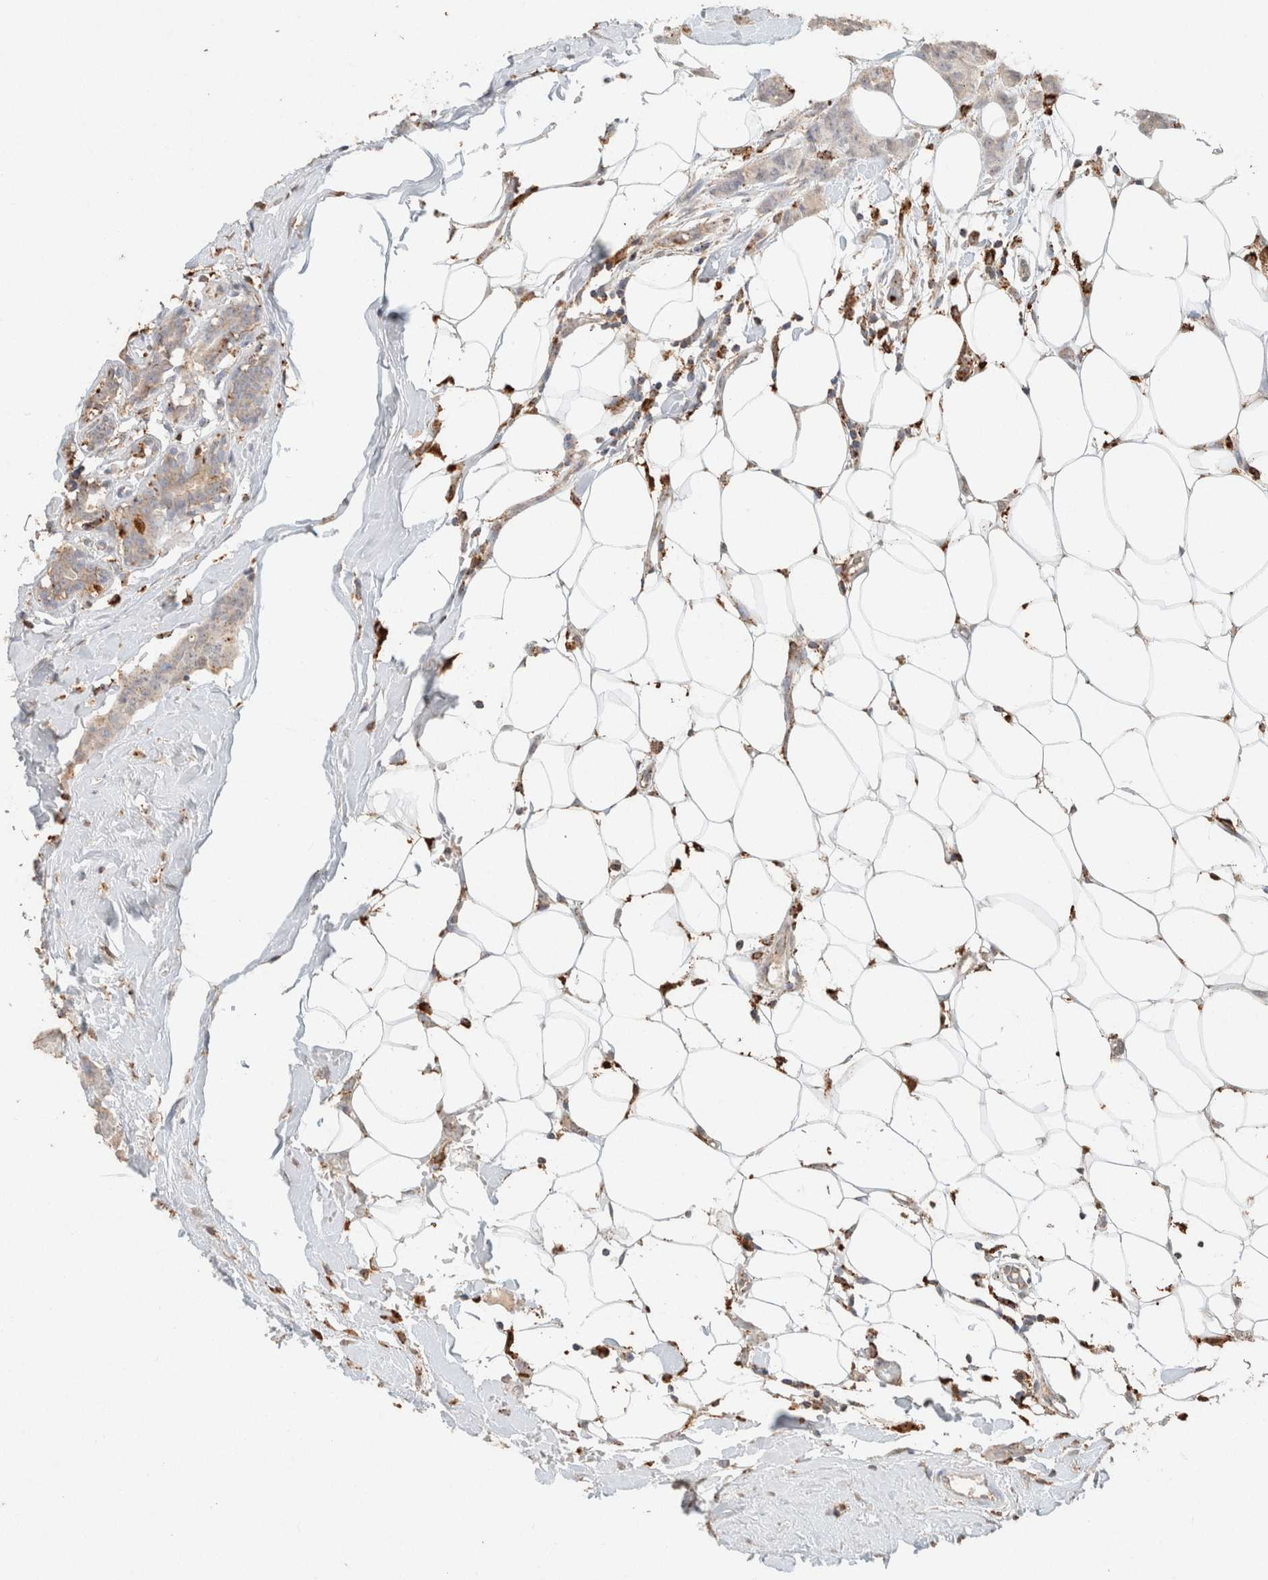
{"staining": {"intensity": "weak", "quantity": "<25%", "location": "cytoplasmic/membranous"}, "tissue": "breast cancer", "cell_type": "Tumor cells", "image_type": "cancer", "snomed": [{"axis": "morphology", "description": "Normal tissue, NOS"}, {"axis": "morphology", "description": "Duct carcinoma"}, {"axis": "topography", "description": "Breast"}], "caption": "A high-resolution histopathology image shows immunohistochemistry staining of breast infiltrating ductal carcinoma, which exhibits no significant staining in tumor cells. The staining is performed using DAB brown chromogen with nuclei counter-stained in using hematoxylin.", "gene": "CTSC", "patient": {"sex": "female", "age": 40}}